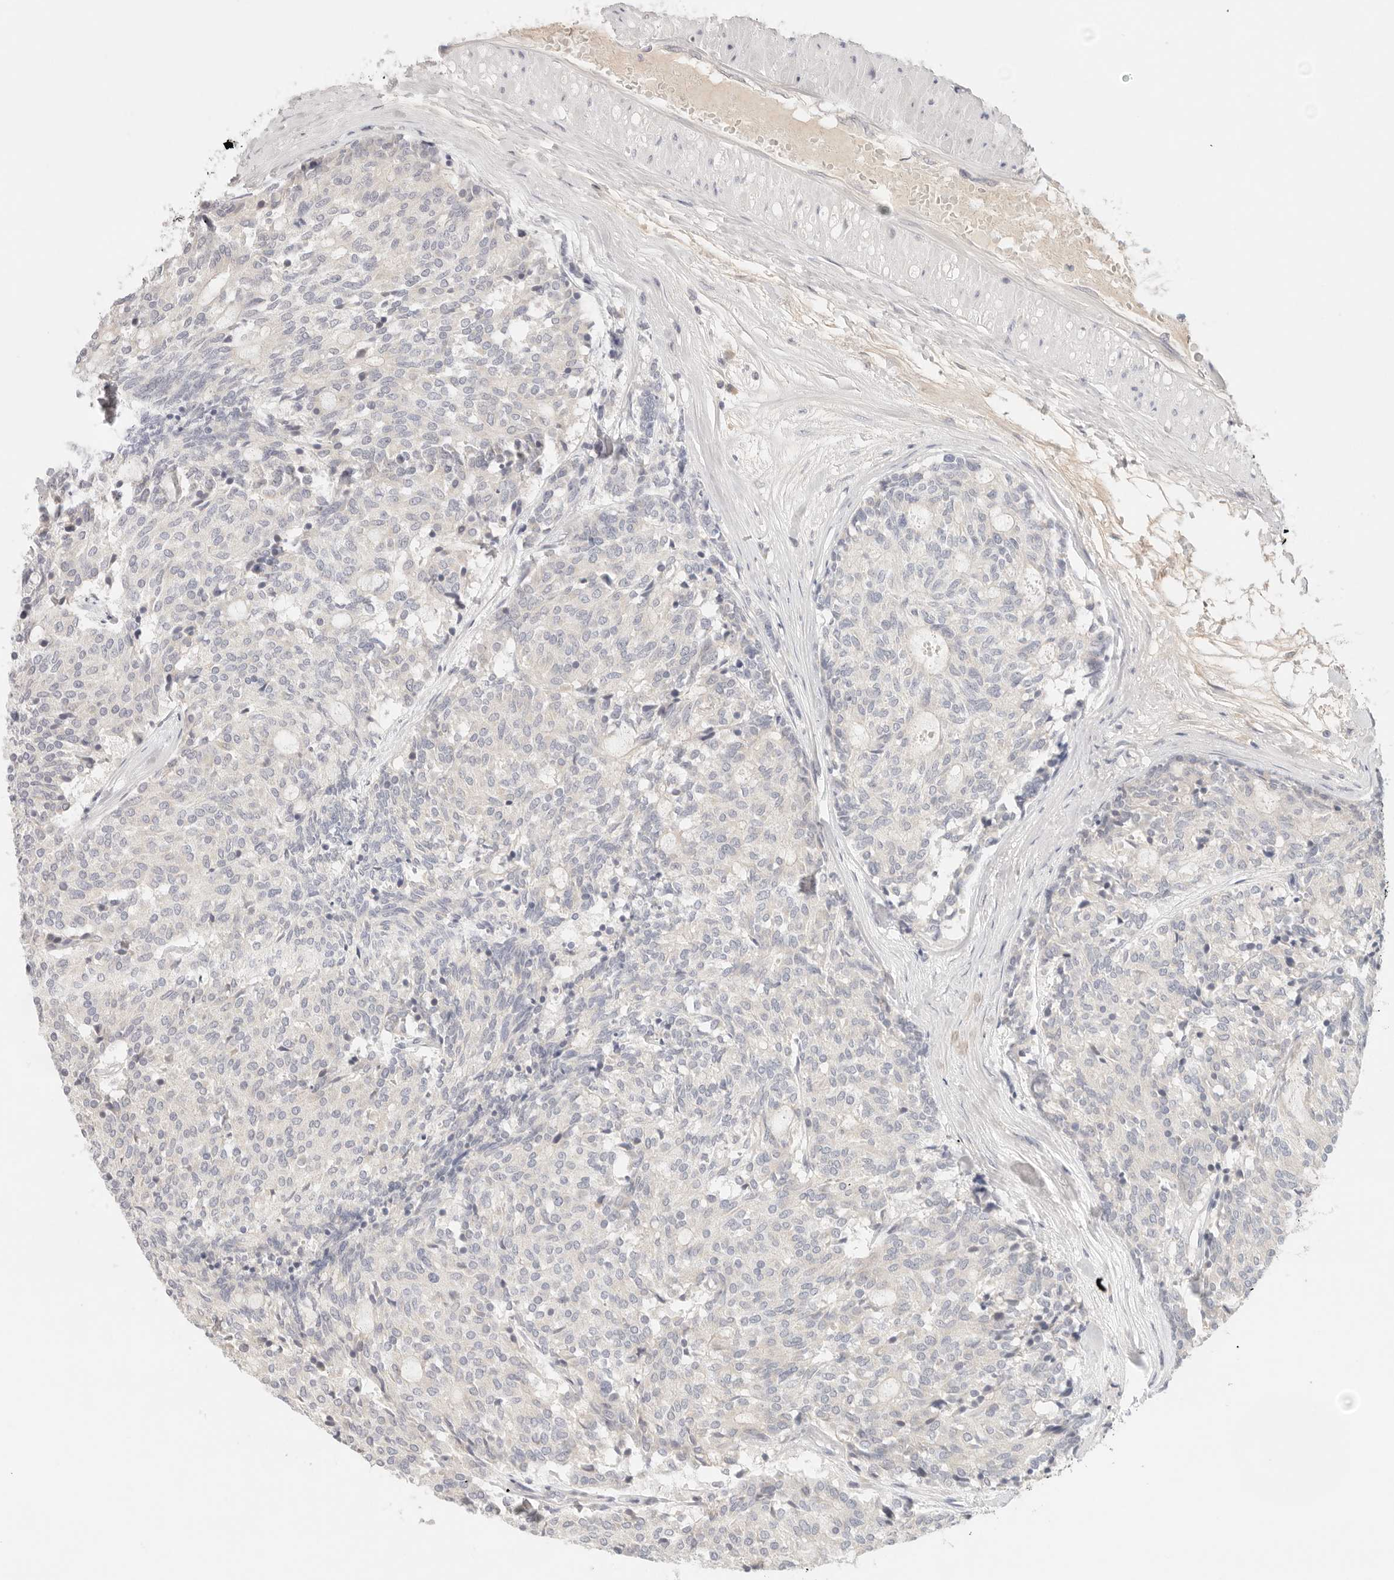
{"staining": {"intensity": "negative", "quantity": "none", "location": "none"}, "tissue": "carcinoid", "cell_type": "Tumor cells", "image_type": "cancer", "snomed": [{"axis": "morphology", "description": "Carcinoid, malignant, NOS"}, {"axis": "topography", "description": "Pancreas"}], "caption": "Tumor cells show no significant positivity in malignant carcinoid.", "gene": "SPHK1", "patient": {"sex": "female", "age": 54}}